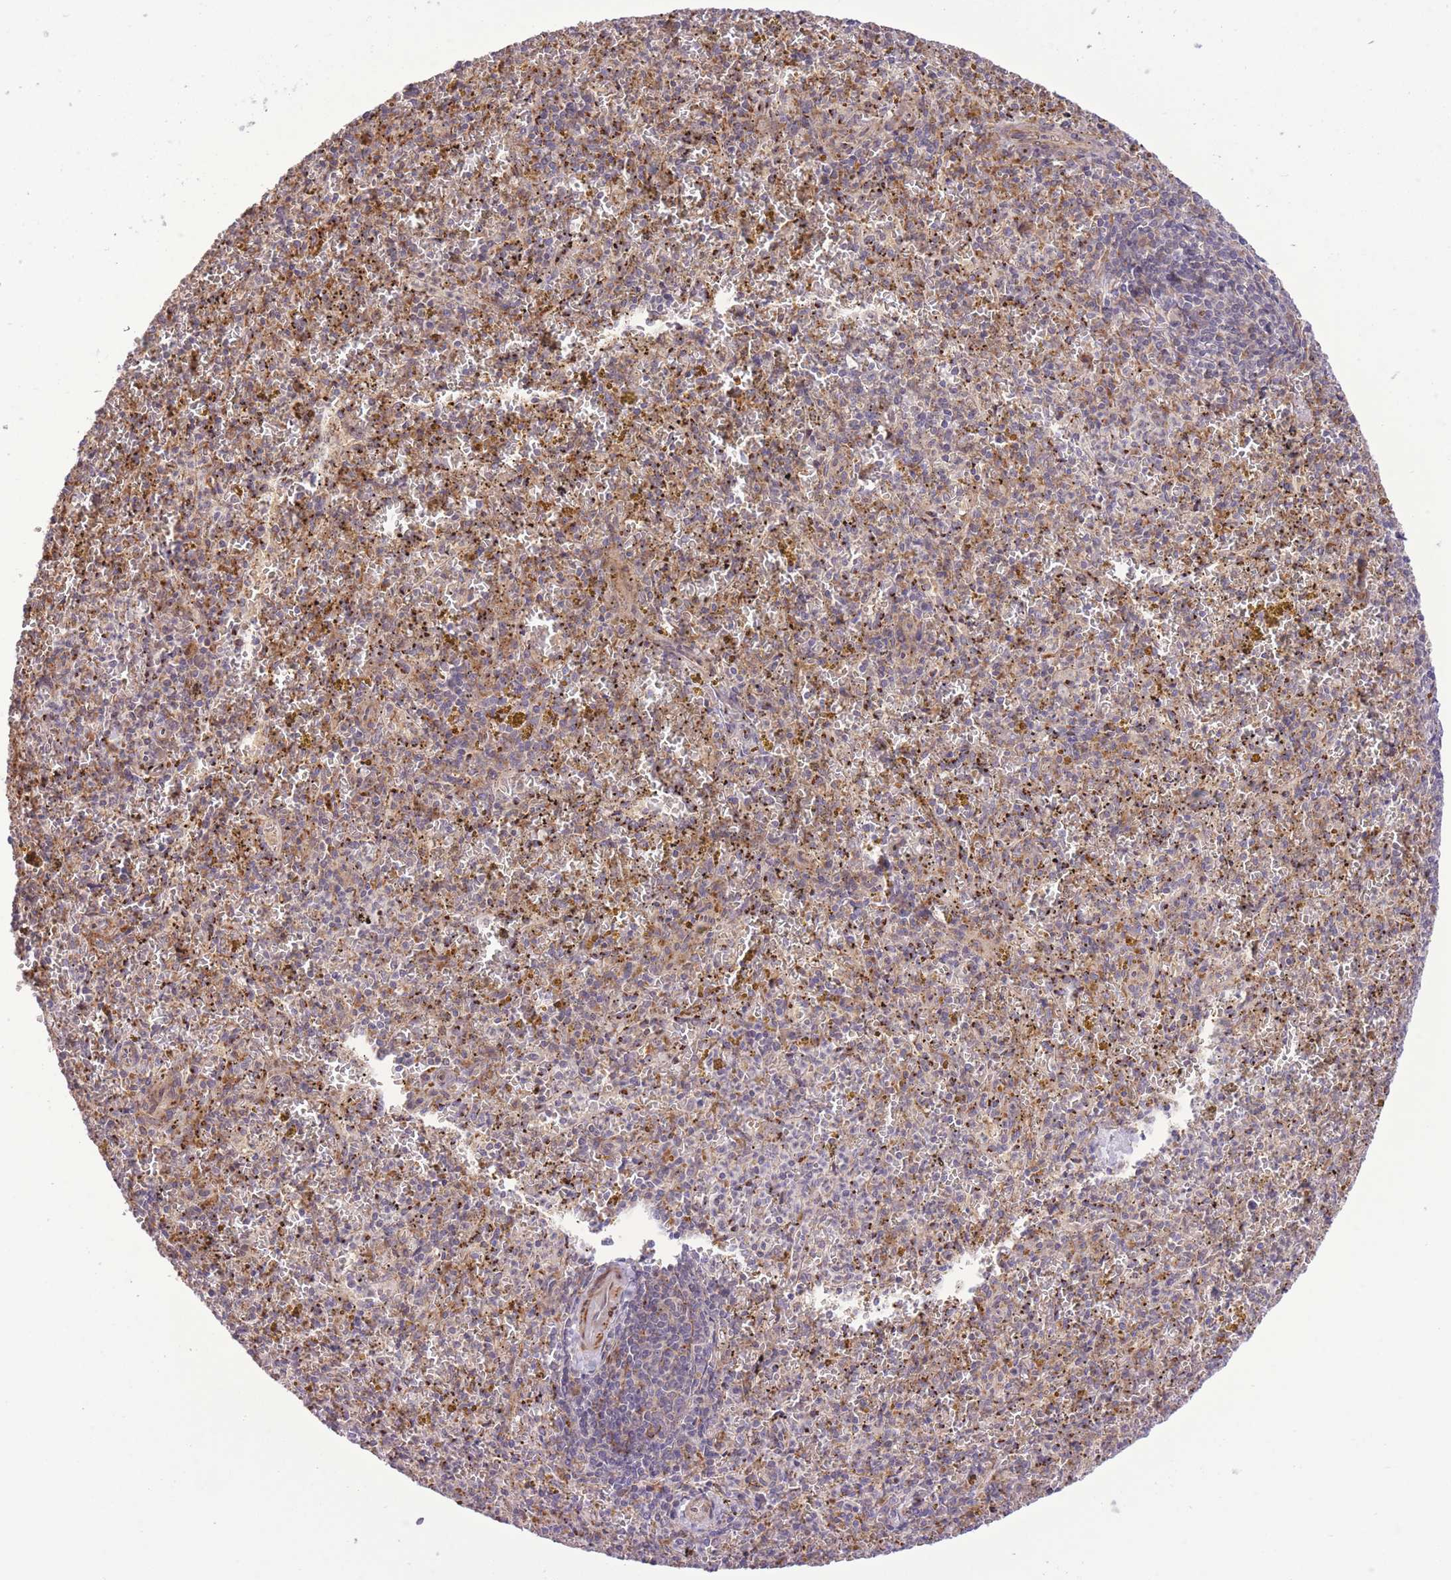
{"staining": {"intensity": "weak", "quantity": "<25%", "location": "cytoplasmic/membranous"}, "tissue": "spleen", "cell_type": "Cells in red pulp", "image_type": "normal", "snomed": [{"axis": "morphology", "description": "Normal tissue, NOS"}, {"axis": "topography", "description": "Spleen"}], "caption": "Immunohistochemistry (IHC) micrograph of benign human spleen stained for a protein (brown), which displays no positivity in cells in red pulp.", "gene": "ZBED5", "patient": {"sex": "male", "age": 57}}